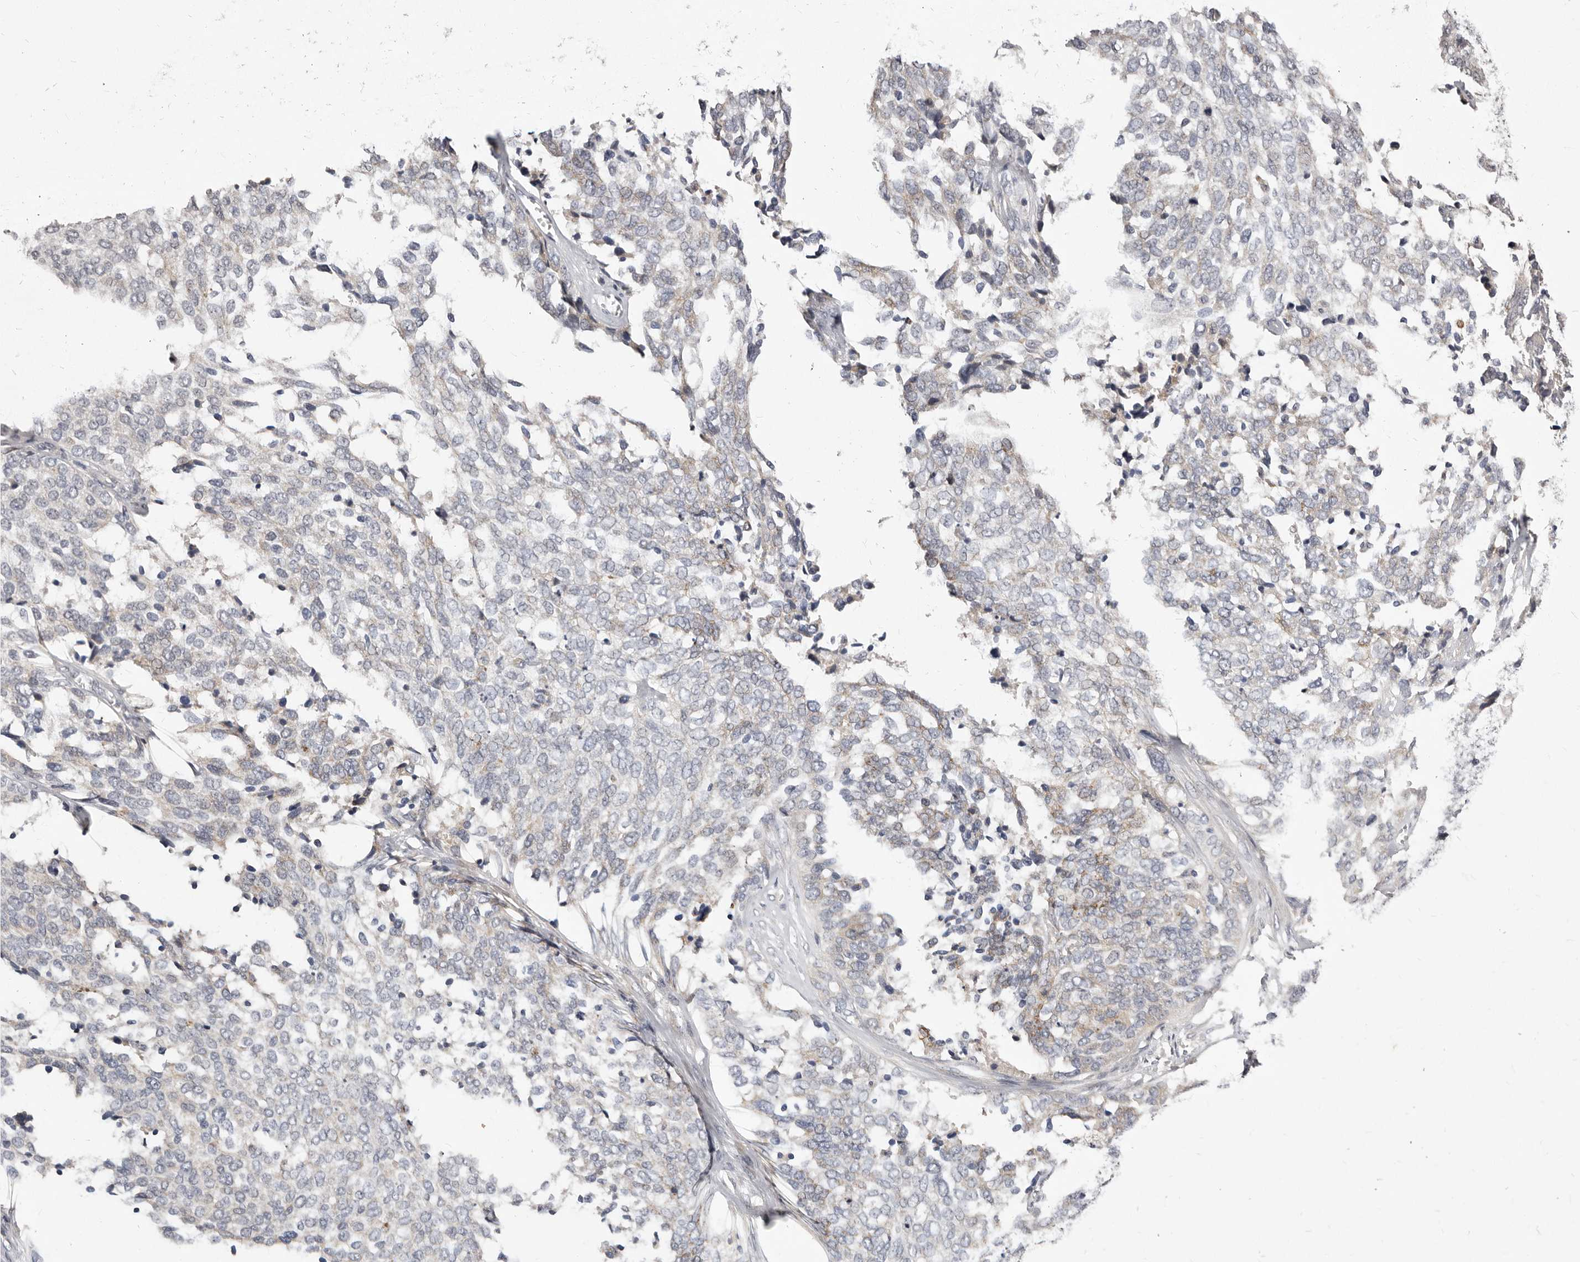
{"staining": {"intensity": "weak", "quantity": "<25%", "location": "cytoplasmic/membranous"}, "tissue": "ovarian cancer", "cell_type": "Tumor cells", "image_type": "cancer", "snomed": [{"axis": "morphology", "description": "Cystadenocarcinoma, serous, NOS"}, {"axis": "topography", "description": "Ovary"}], "caption": "Immunohistochemistry image of neoplastic tissue: human ovarian cancer stained with DAB (3,3'-diaminobenzidine) displays no significant protein expression in tumor cells.", "gene": "KLHL4", "patient": {"sex": "female", "age": 44}}